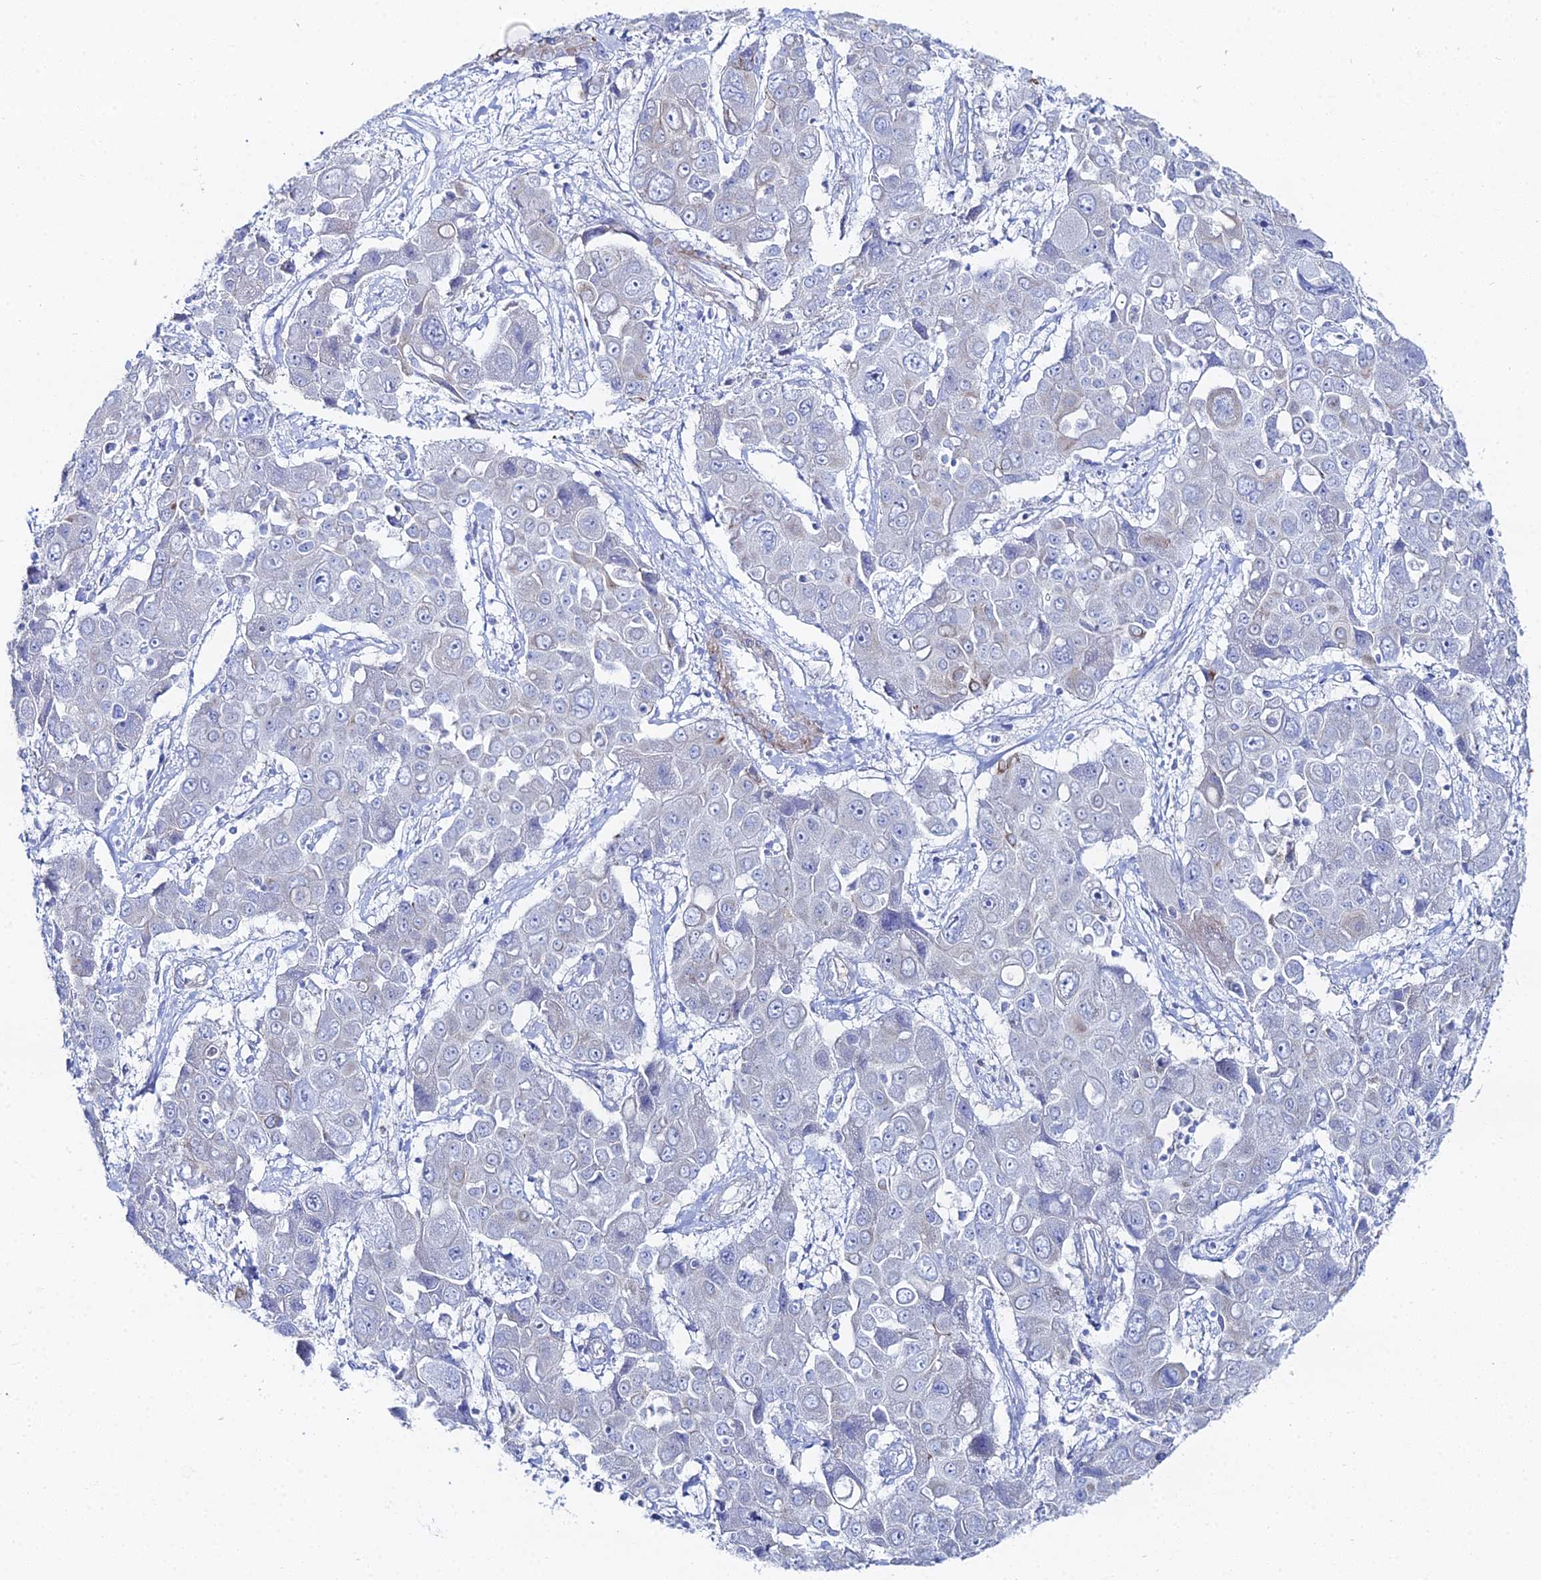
{"staining": {"intensity": "negative", "quantity": "none", "location": "none"}, "tissue": "liver cancer", "cell_type": "Tumor cells", "image_type": "cancer", "snomed": [{"axis": "morphology", "description": "Cholangiocarcinoma"}, {"axis": "topography", "description": "Liver"}], "caption": "The micrograph displays no significant expression in tumor cells of cholangiocarcinoma (liver).", "gene": "DHX34", "patient": {"sex": "male", "age": 67}}